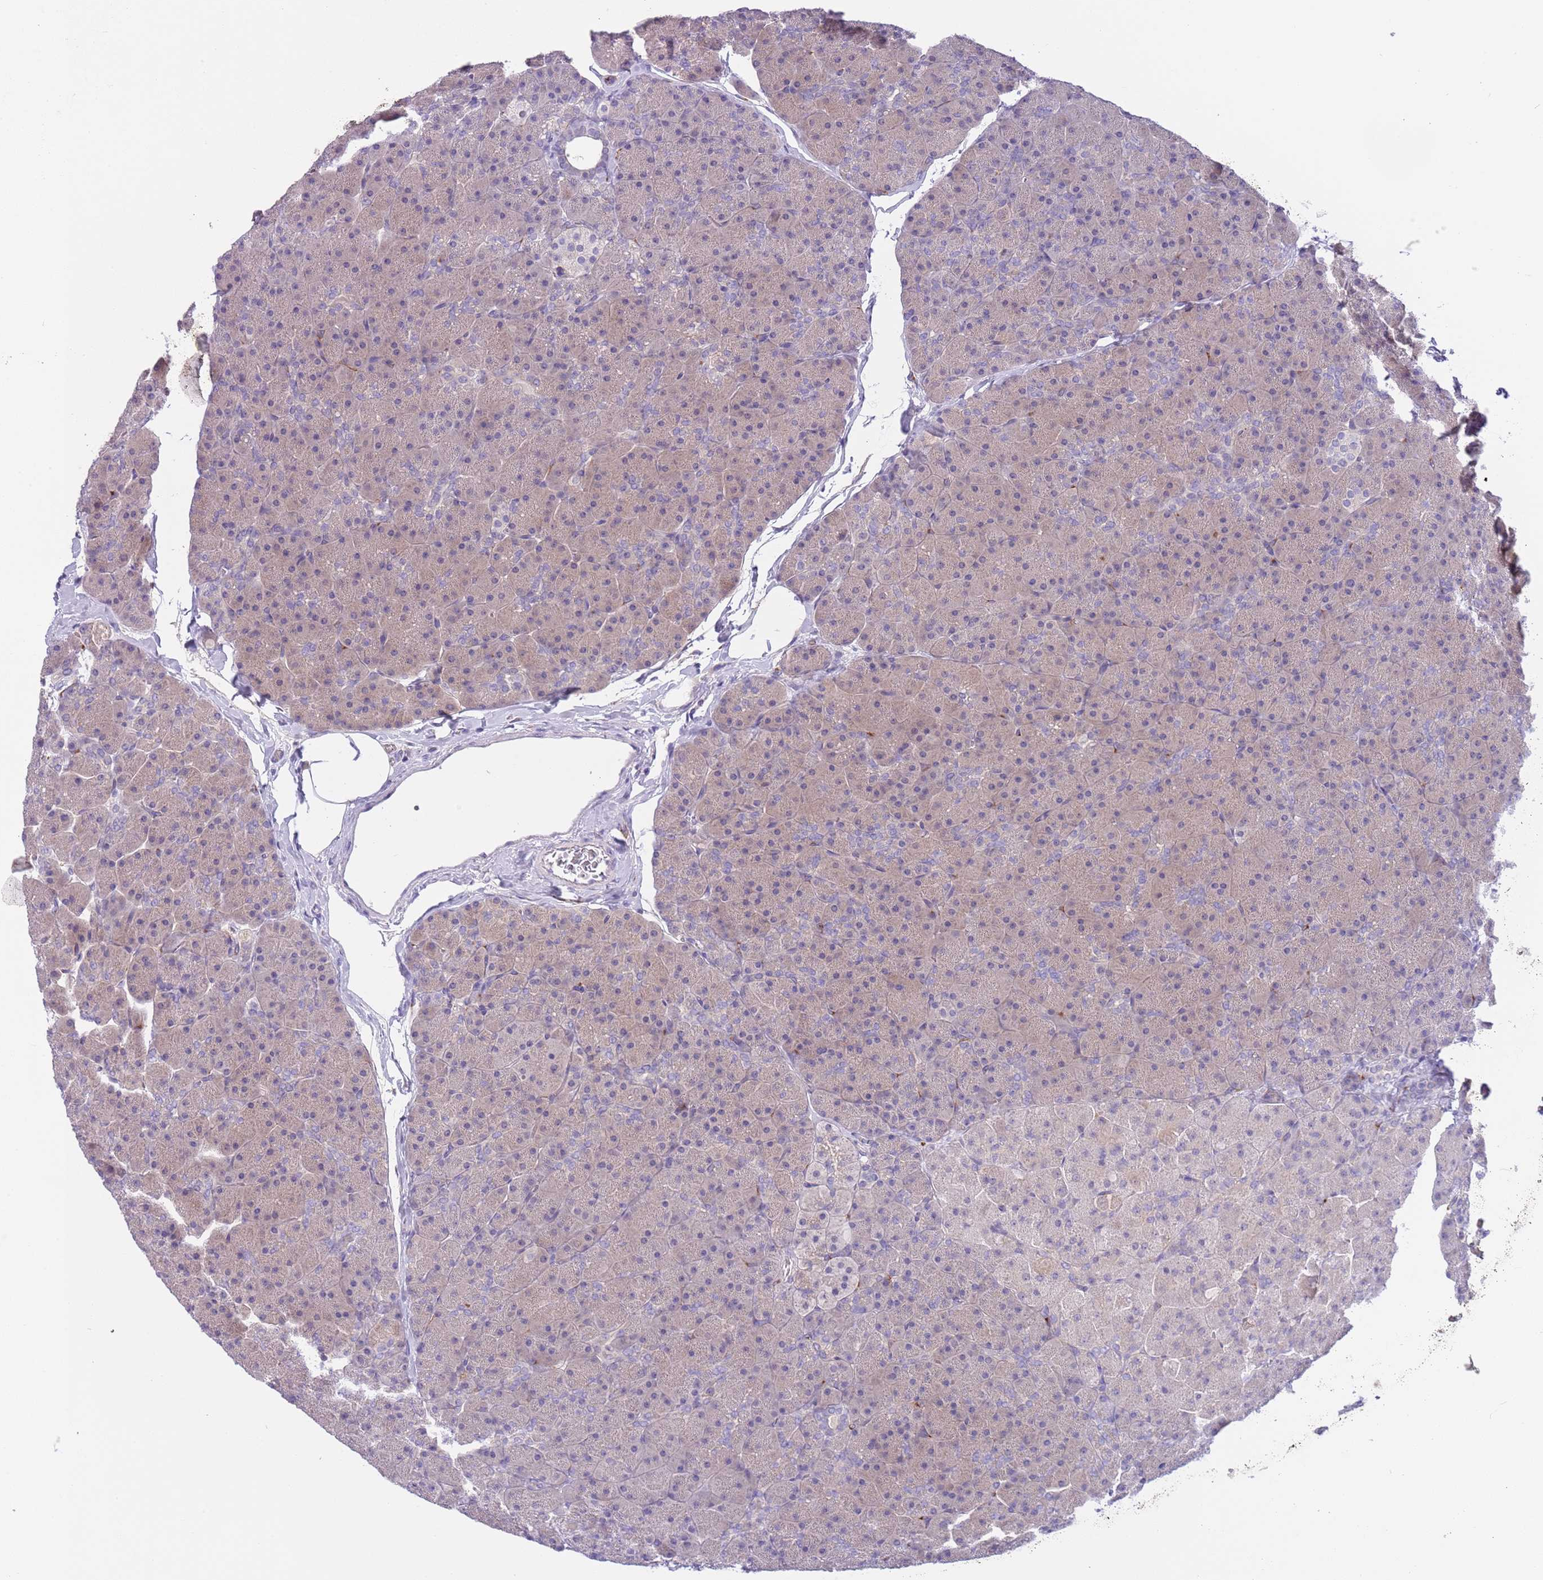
{"staining": {"intensity": "weak", "quantity": "25%-75%", "location": "cytoplasmic/membranous"}, "tissue": "pancreas", "cell_type": "Exocrine glandular cells", "image_type": "normal", "snomed": [{"axis": "morphology", "description": "Normal tissue, NOS"}, {"axis": "topography", "description": "Pancreas"}], "caption": "An image of human pancreas stained for a protein demonstrates weak cytoplasmic/membranous brown staining in exocrine glandular cells.", "gene": "CFAP73", "patient": {"sex": "male", "age": 36}}